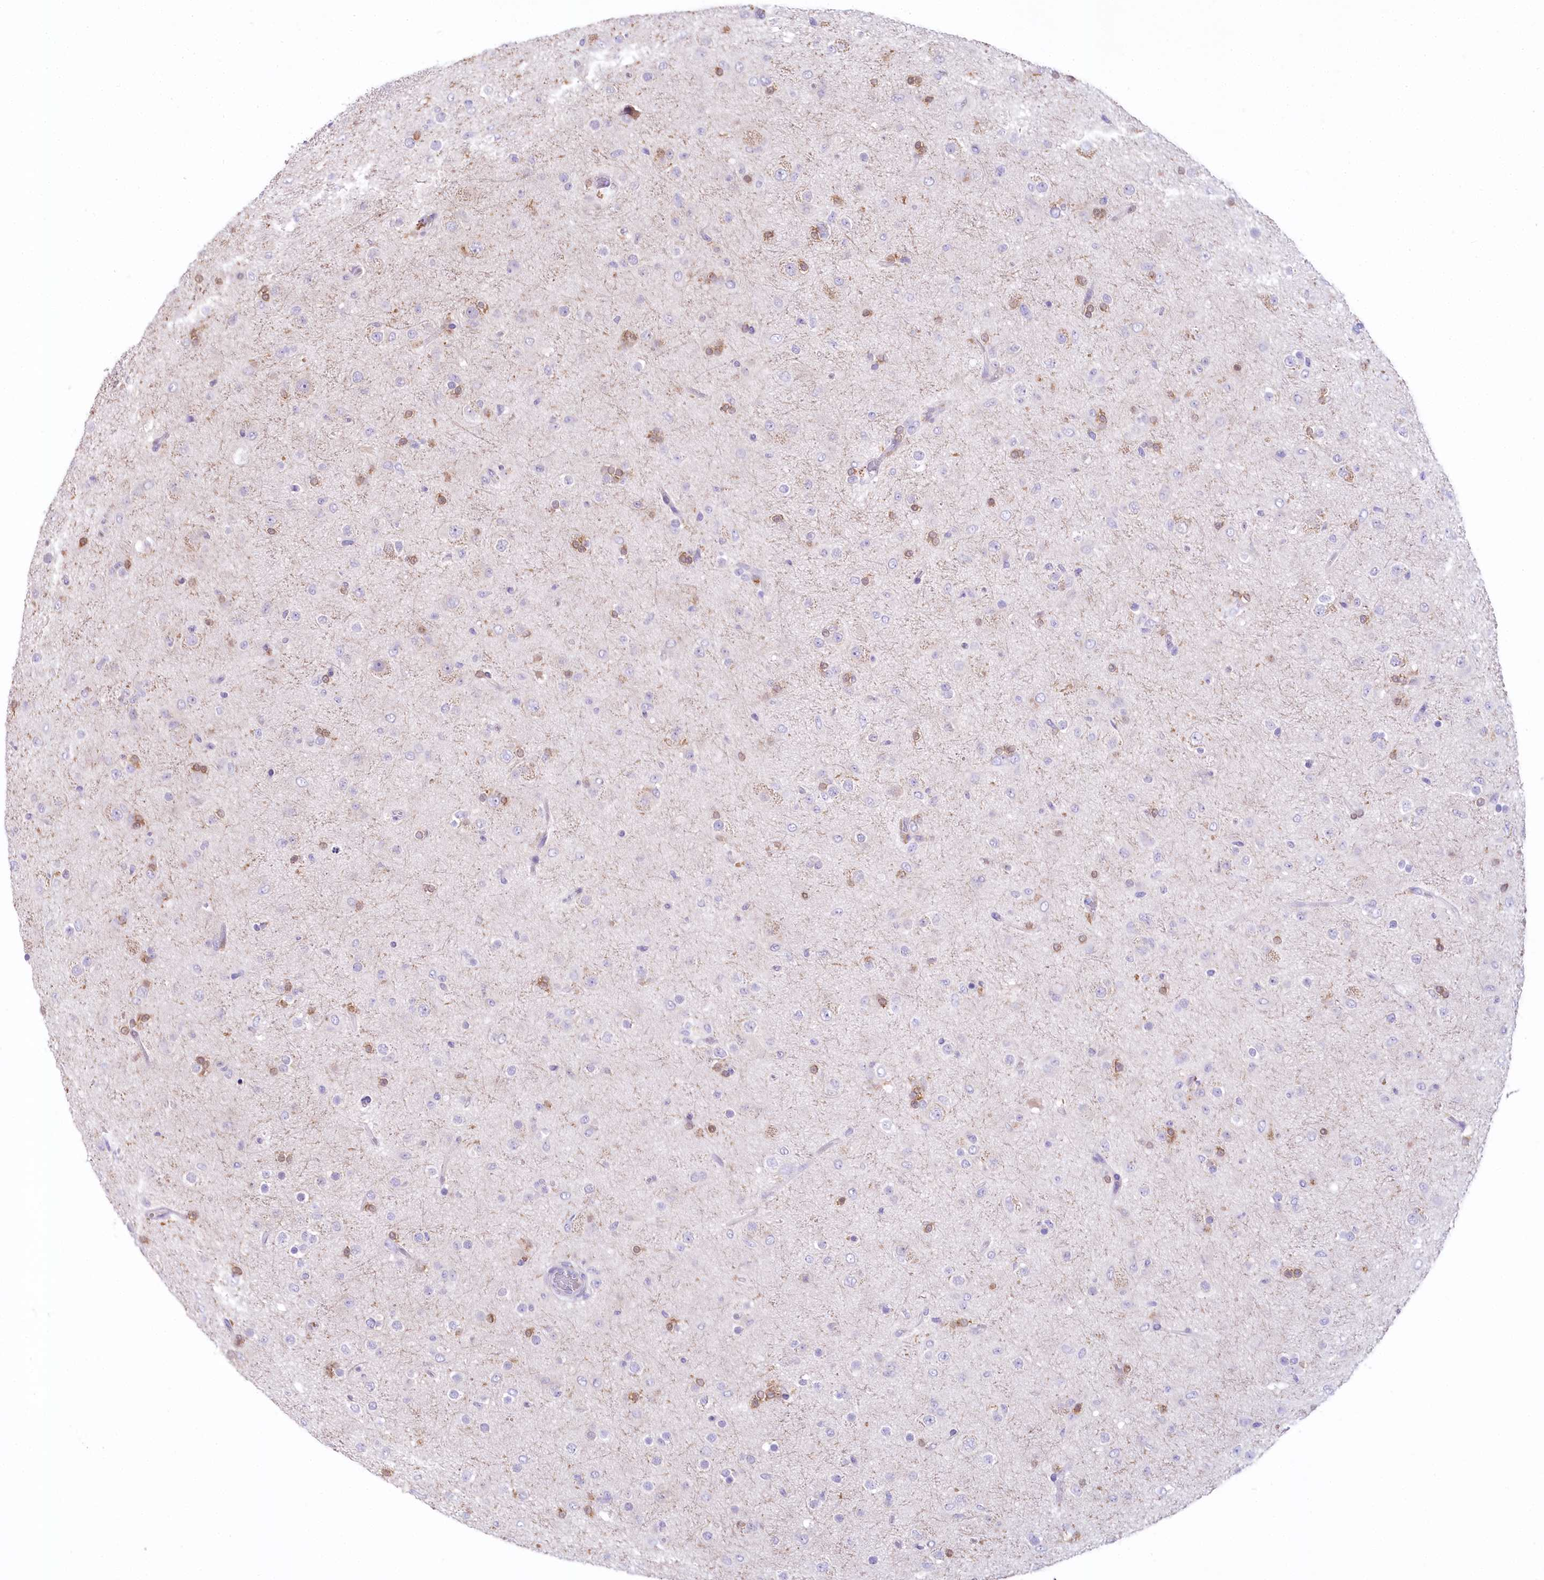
{"staining": {"intensity": "moderate", "quantity": "<25%", "location": "cytoplasmic/membranous,nuclear"}, "tissue": "glioma", "cell_type": "Tumor cells", "image_type": "cancer", "snomed": [{"axis": "morphology", "description": "Glioma, malignant, Low grade"}, {"axis": "topography", "description": "Brain"}], "caption": "A low amount of moderate cytoplasmic/membranous and nuclear staining is seen in approximately <25% of tumor cells in low-grade glioma (malignant) tissue.", "gene": "MYOZ1", "patient": {"sex": "male", "age": 65}}